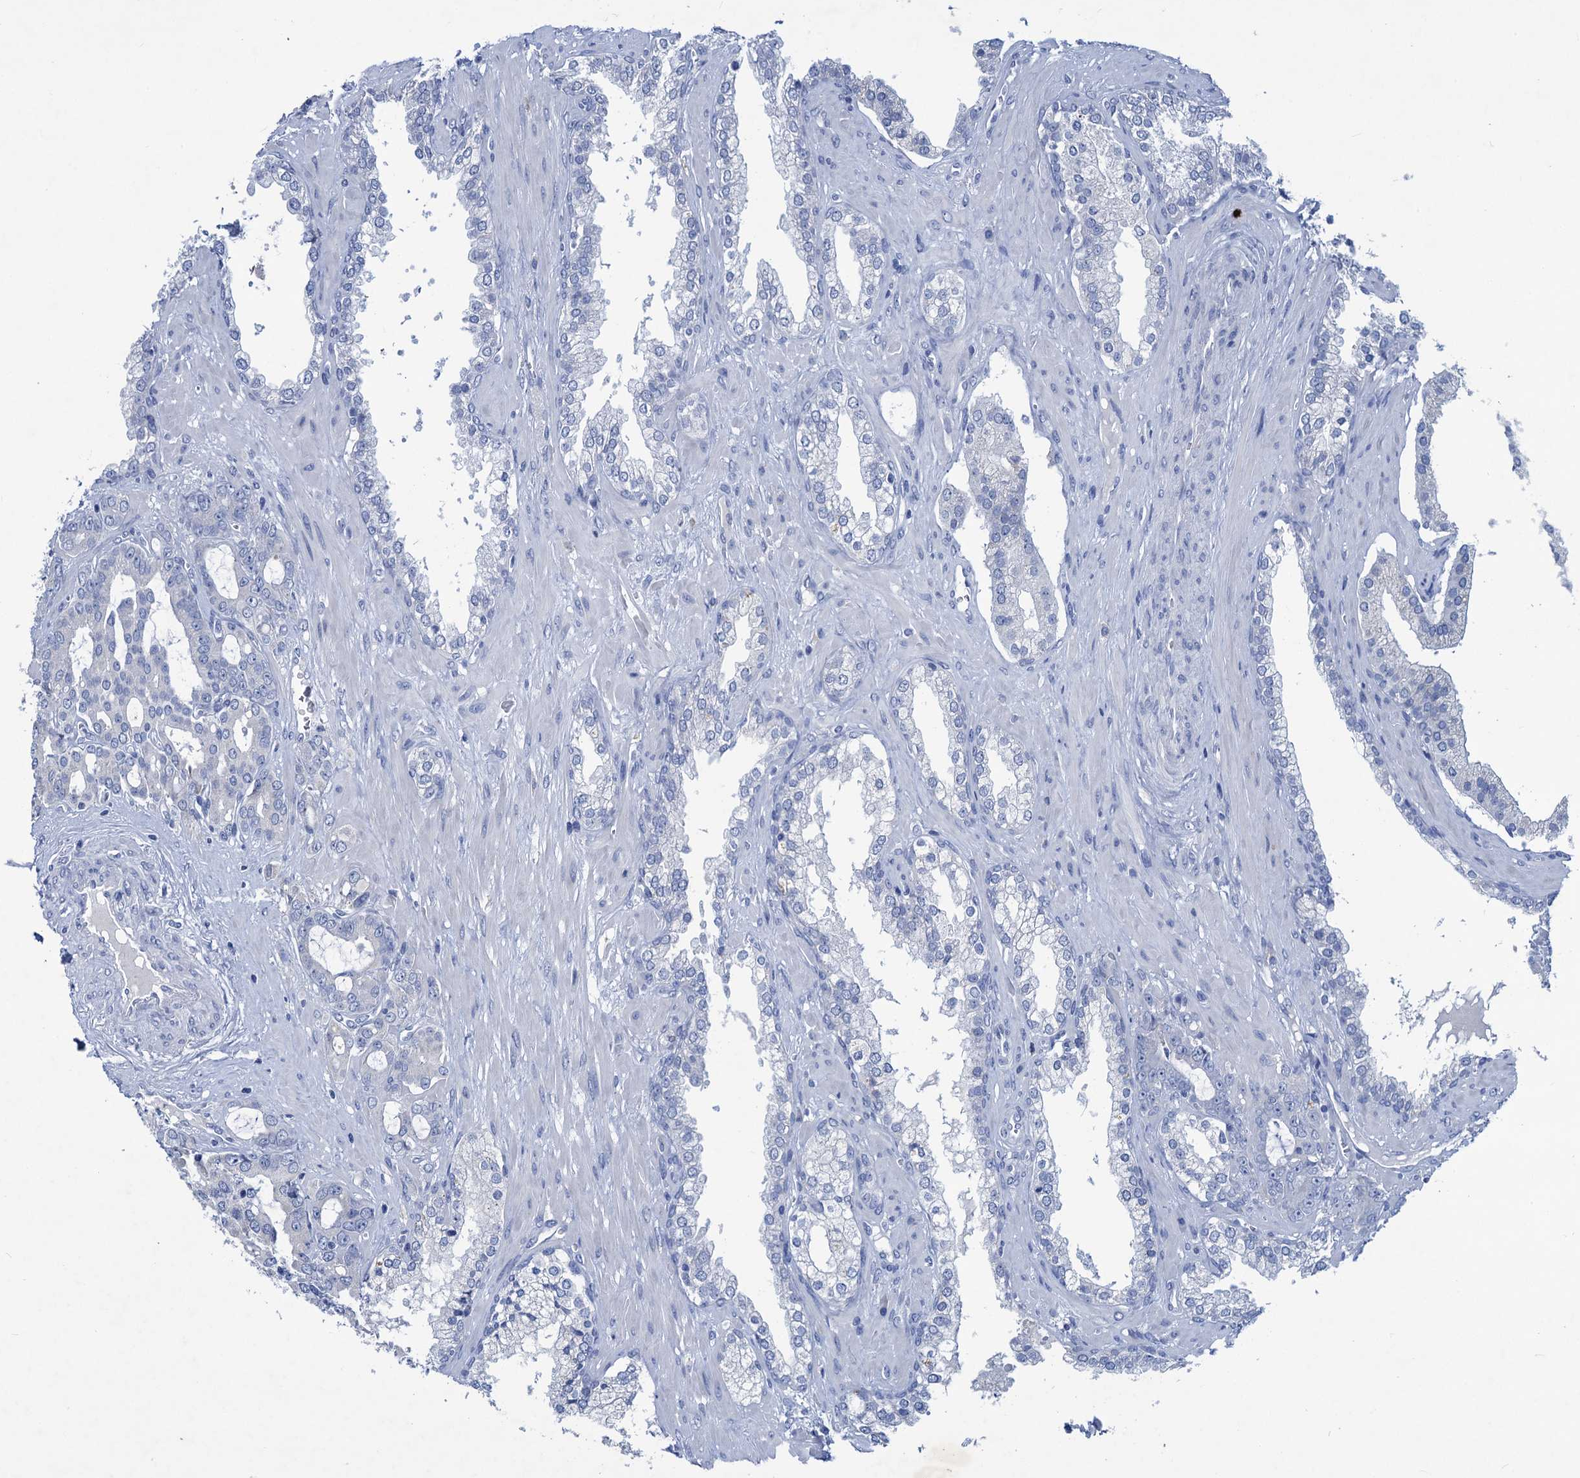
{"staining": {"intensity": "negative", "quantity": "none", "location": "none"}, "tissue": "prostate cancer", "cell_type": "Tumor cells", "image_type": "cancer", "snomed": [{"axis": "morphology", "description": "Adenocarcinoma, High grade"}, {"axis": "topography", "description": "Prostate"}], "caption": "DAB immunohistochemical staining of human prostate adenocarcinoma (high-grade) shows no significant positivity in tumor cells.", "gene": "RTKN2", "patient": {"sex": "male", "age": 72}}